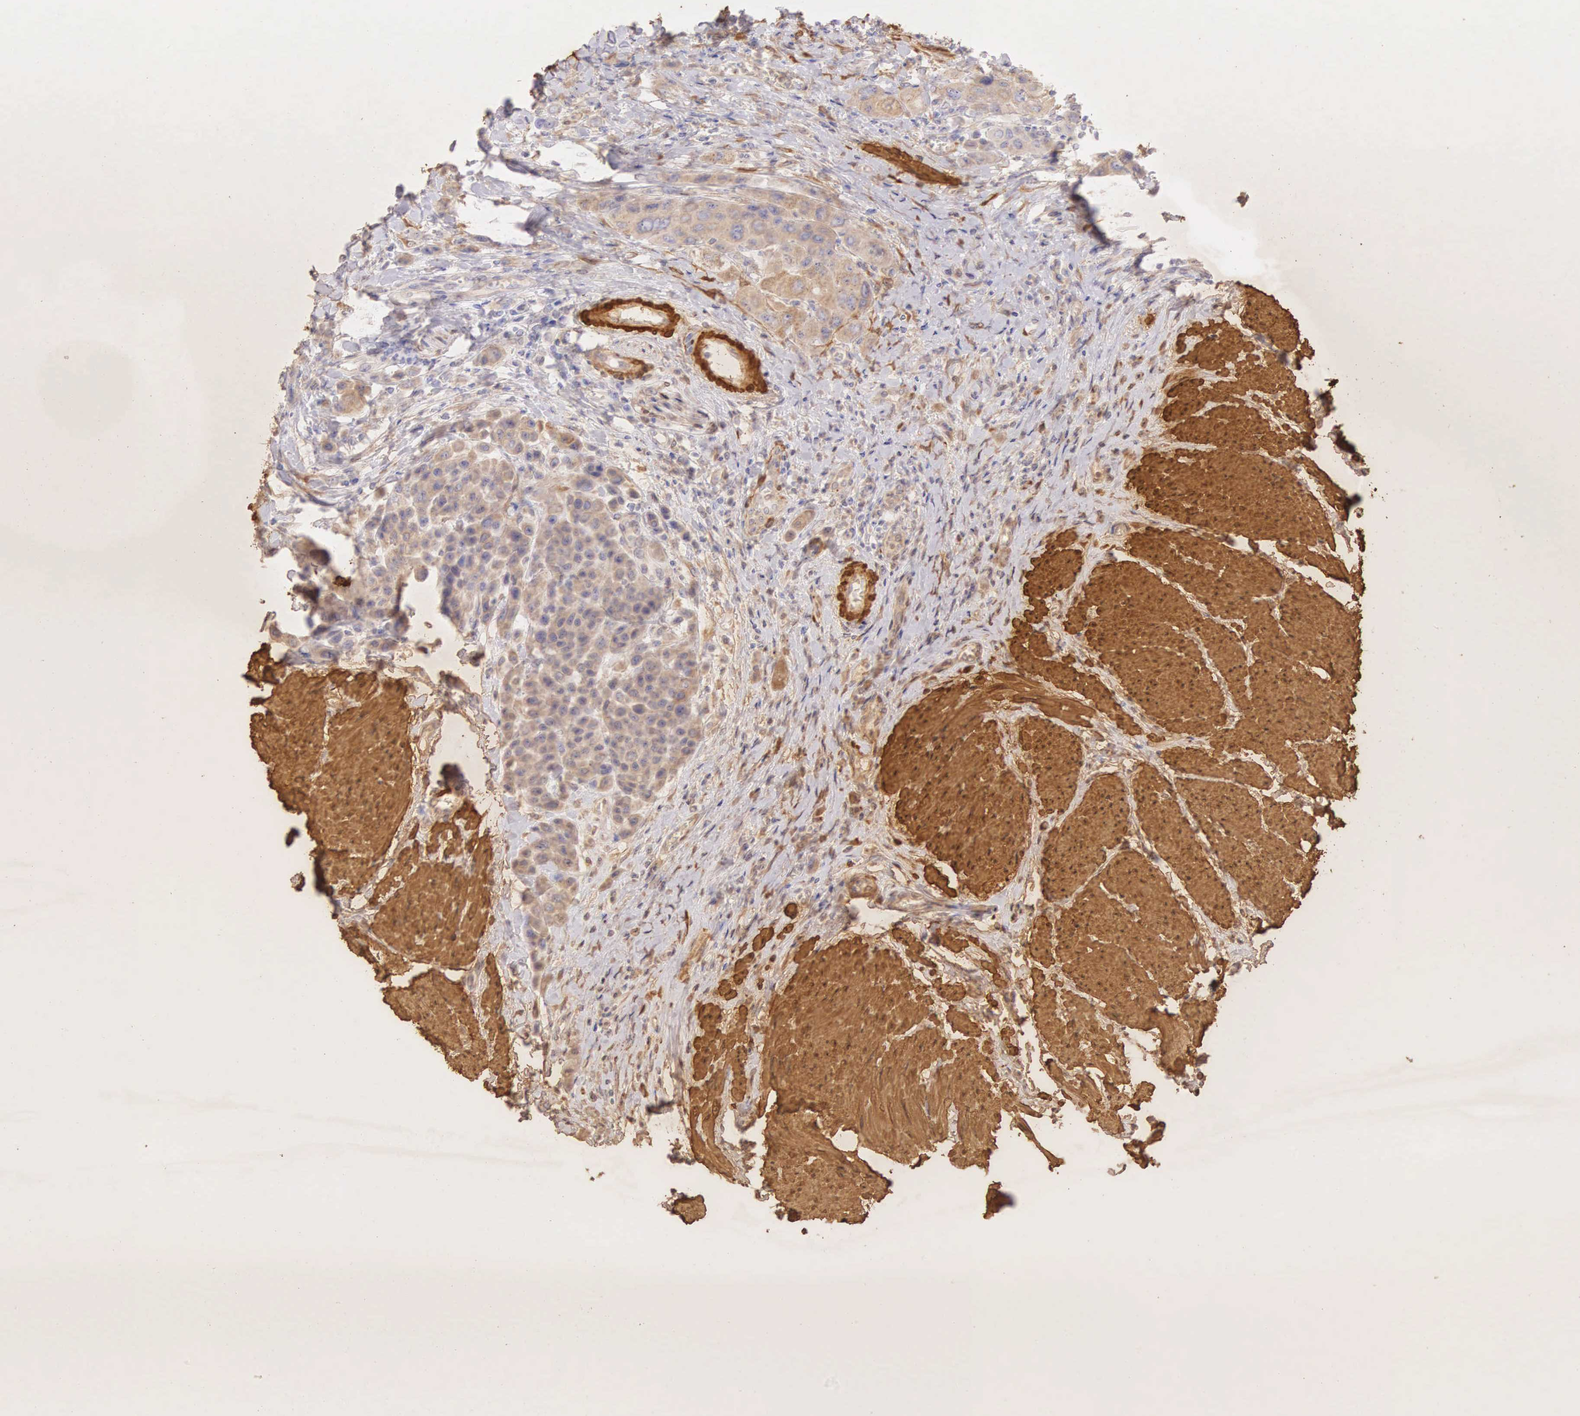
{"staining": {"intensity": "weak", "quantity": "25%-75%", "location": "cytoplasmic/membranous"}, "tissue": "urothelial cancer", "cell_type": "Tumor cells", "image_type": "cancer", "snomed": [{"axis": "morphology", "description": "Urothelial carcinoma, High grade"}, {"axis": "topography", "description": "Urinary bladder"}], "caption": "Urothelial carcinoma (high-grade) tissue reveals weak cytoplasmic/membranous staining in approximately 25%-75% of tumor cells (brown staining indicates protein expression, while blue staining denotes nuclei).", "gene": "CNN1", "patient": {"sex": "male", "age": 50}}